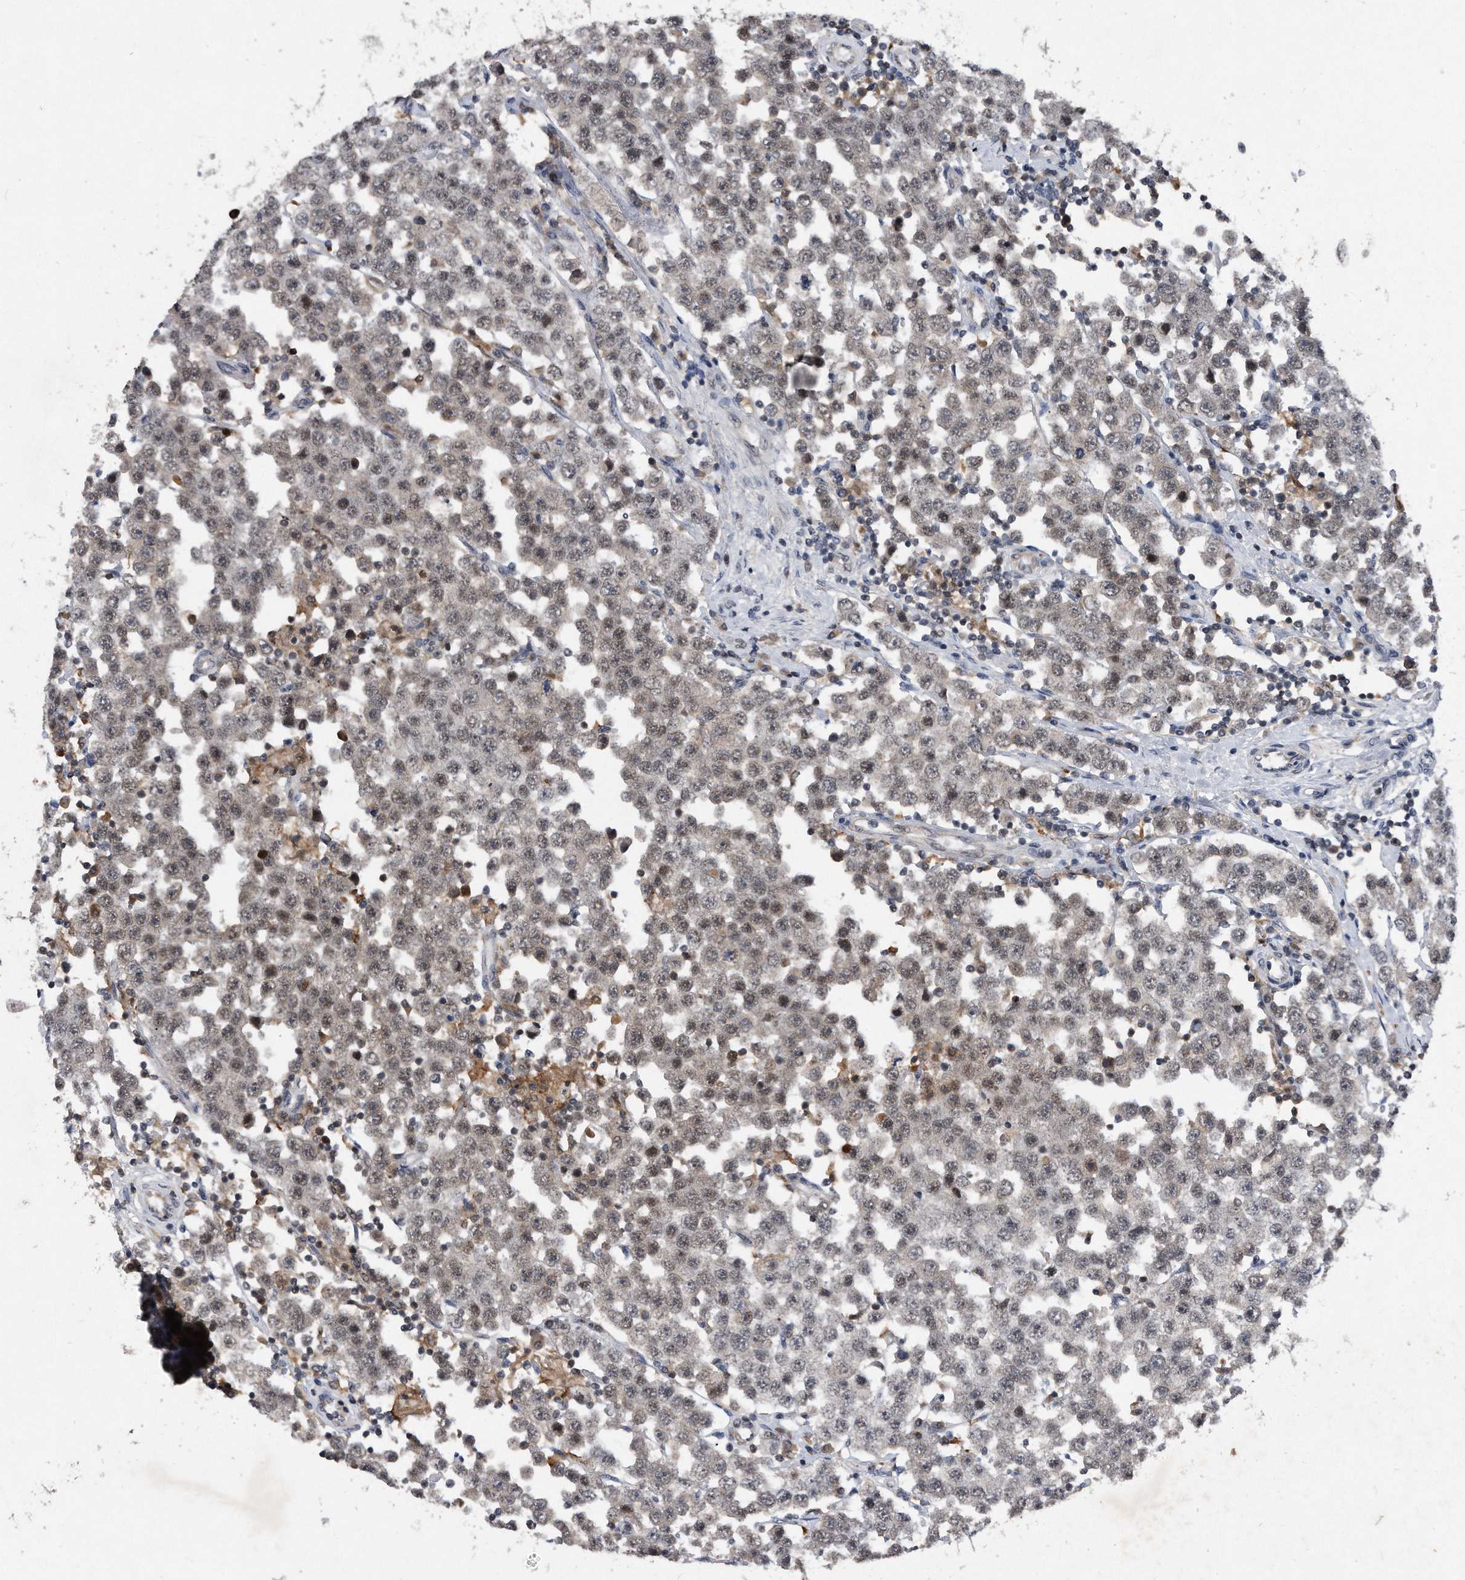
{"staining": {"intensity": "moderate", "quantity": "25%-75%", "location": "nuclear"}, "tissue": "testis cancer", "cell_type": "Tumor cells", "image_type": "cancer", "snomed": [{"axis": "morphology", "description": "Seminoma, NOS"}, {"axis": "topography", "description": "Testis"}], "caption": "Moderate nuclear positivity is seen in about 25%-75% of tumor cells in testis cancer.", "gene": "VIRMA", "patient": {"sex": "male", "age": 28}}